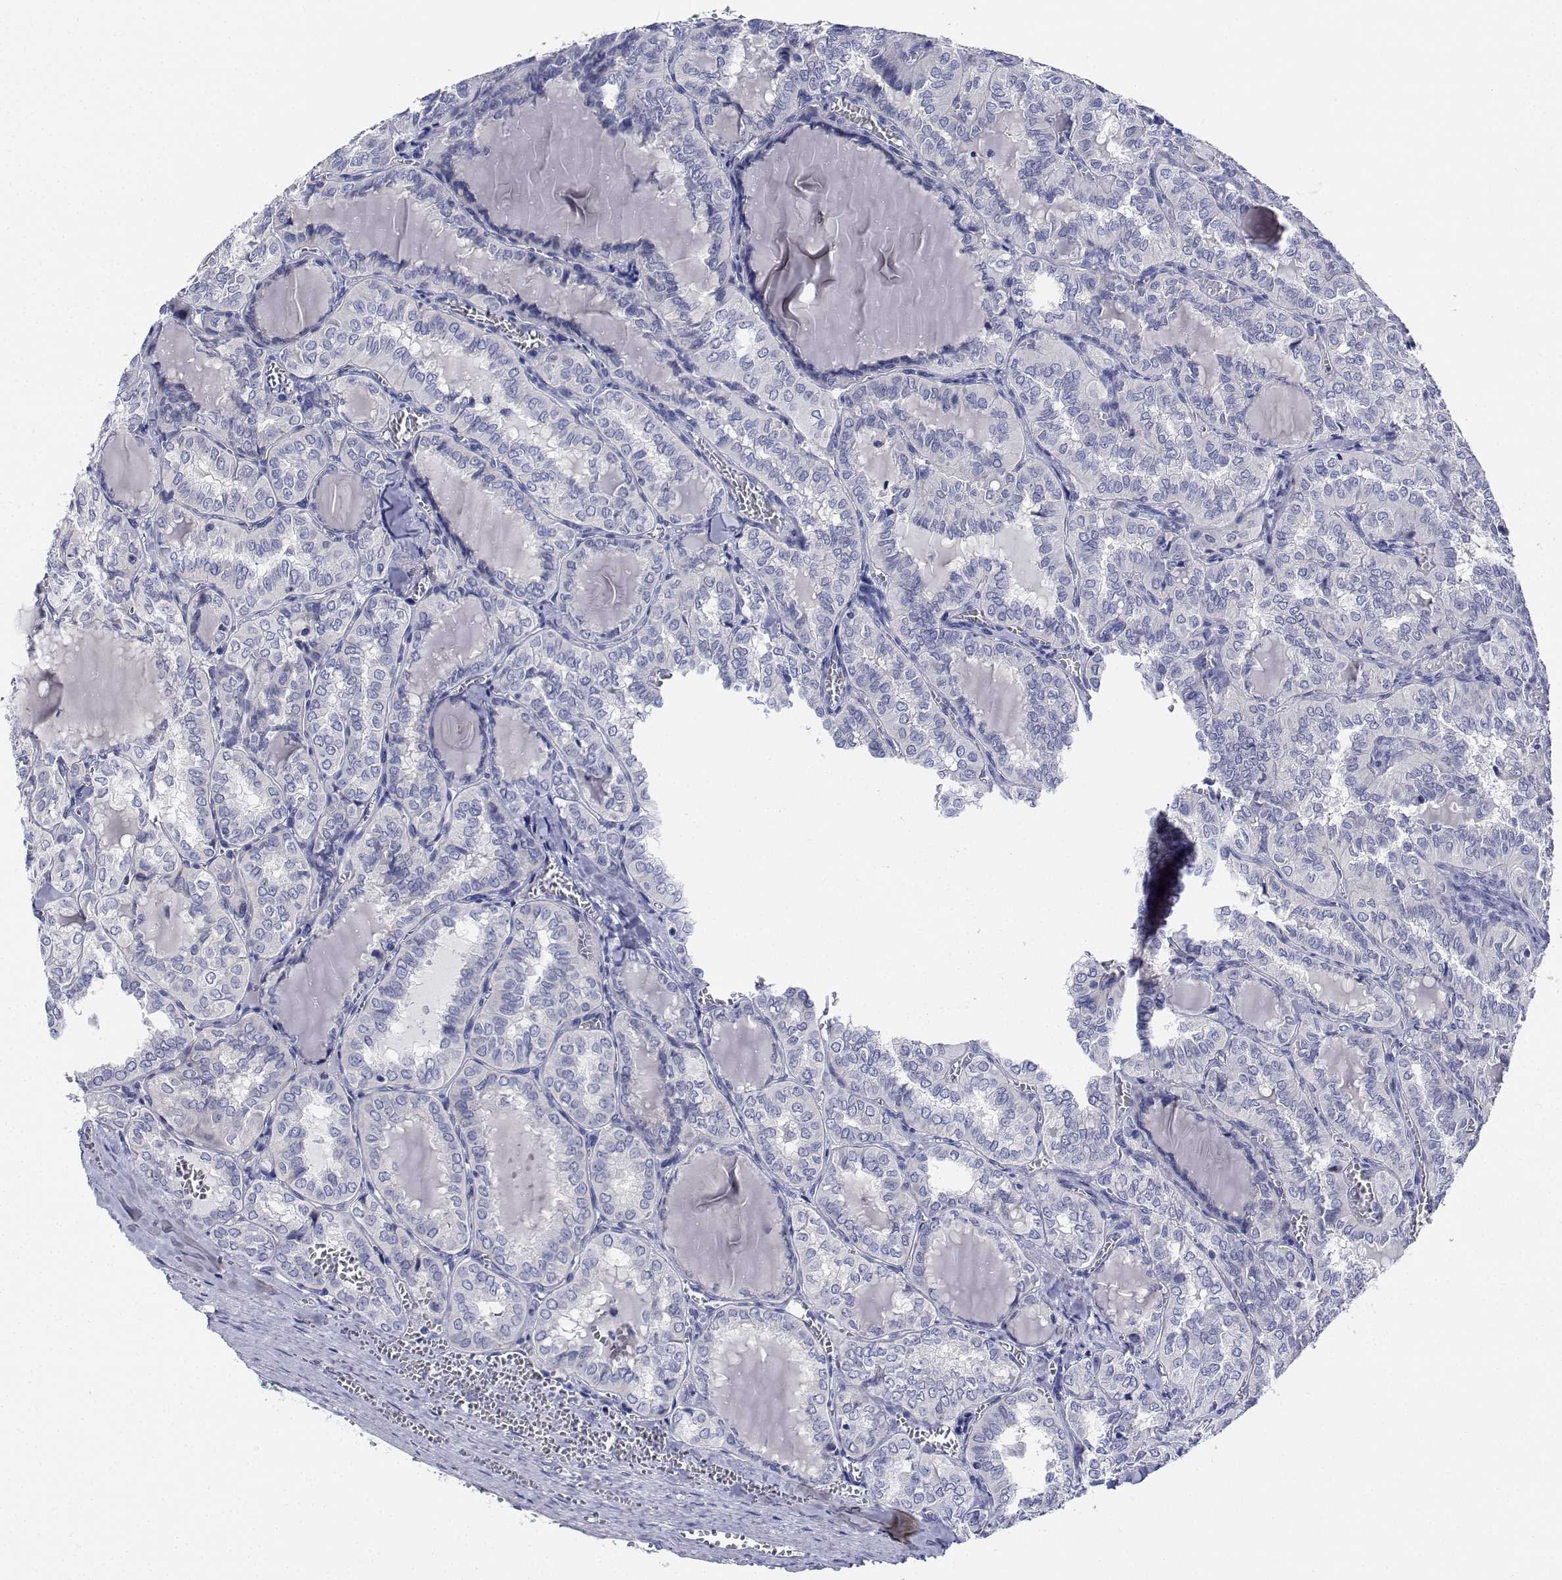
{"staining": {"intensity": "negative", "quantity": "none", "location": "none"}, "tissue": "thyroid cancer", "cell_type": "Tumor cells", "image_type": "cancer", "snomed": [{"axis": "morphology", "description": "Papillary adenocarcinoma, NOS"}, {"axis": "topography", "description": "Thyroid gland"}], "caption": "Thyroid cancer was stained to show a protein in brown. There is no significant positivity in tumor cells. (Brightfield microscopy of DAB immunohistochemistry (IHC) at high magnification).", "gene": "CDHR3", "patient": {"sex": "female", "age": 41}}